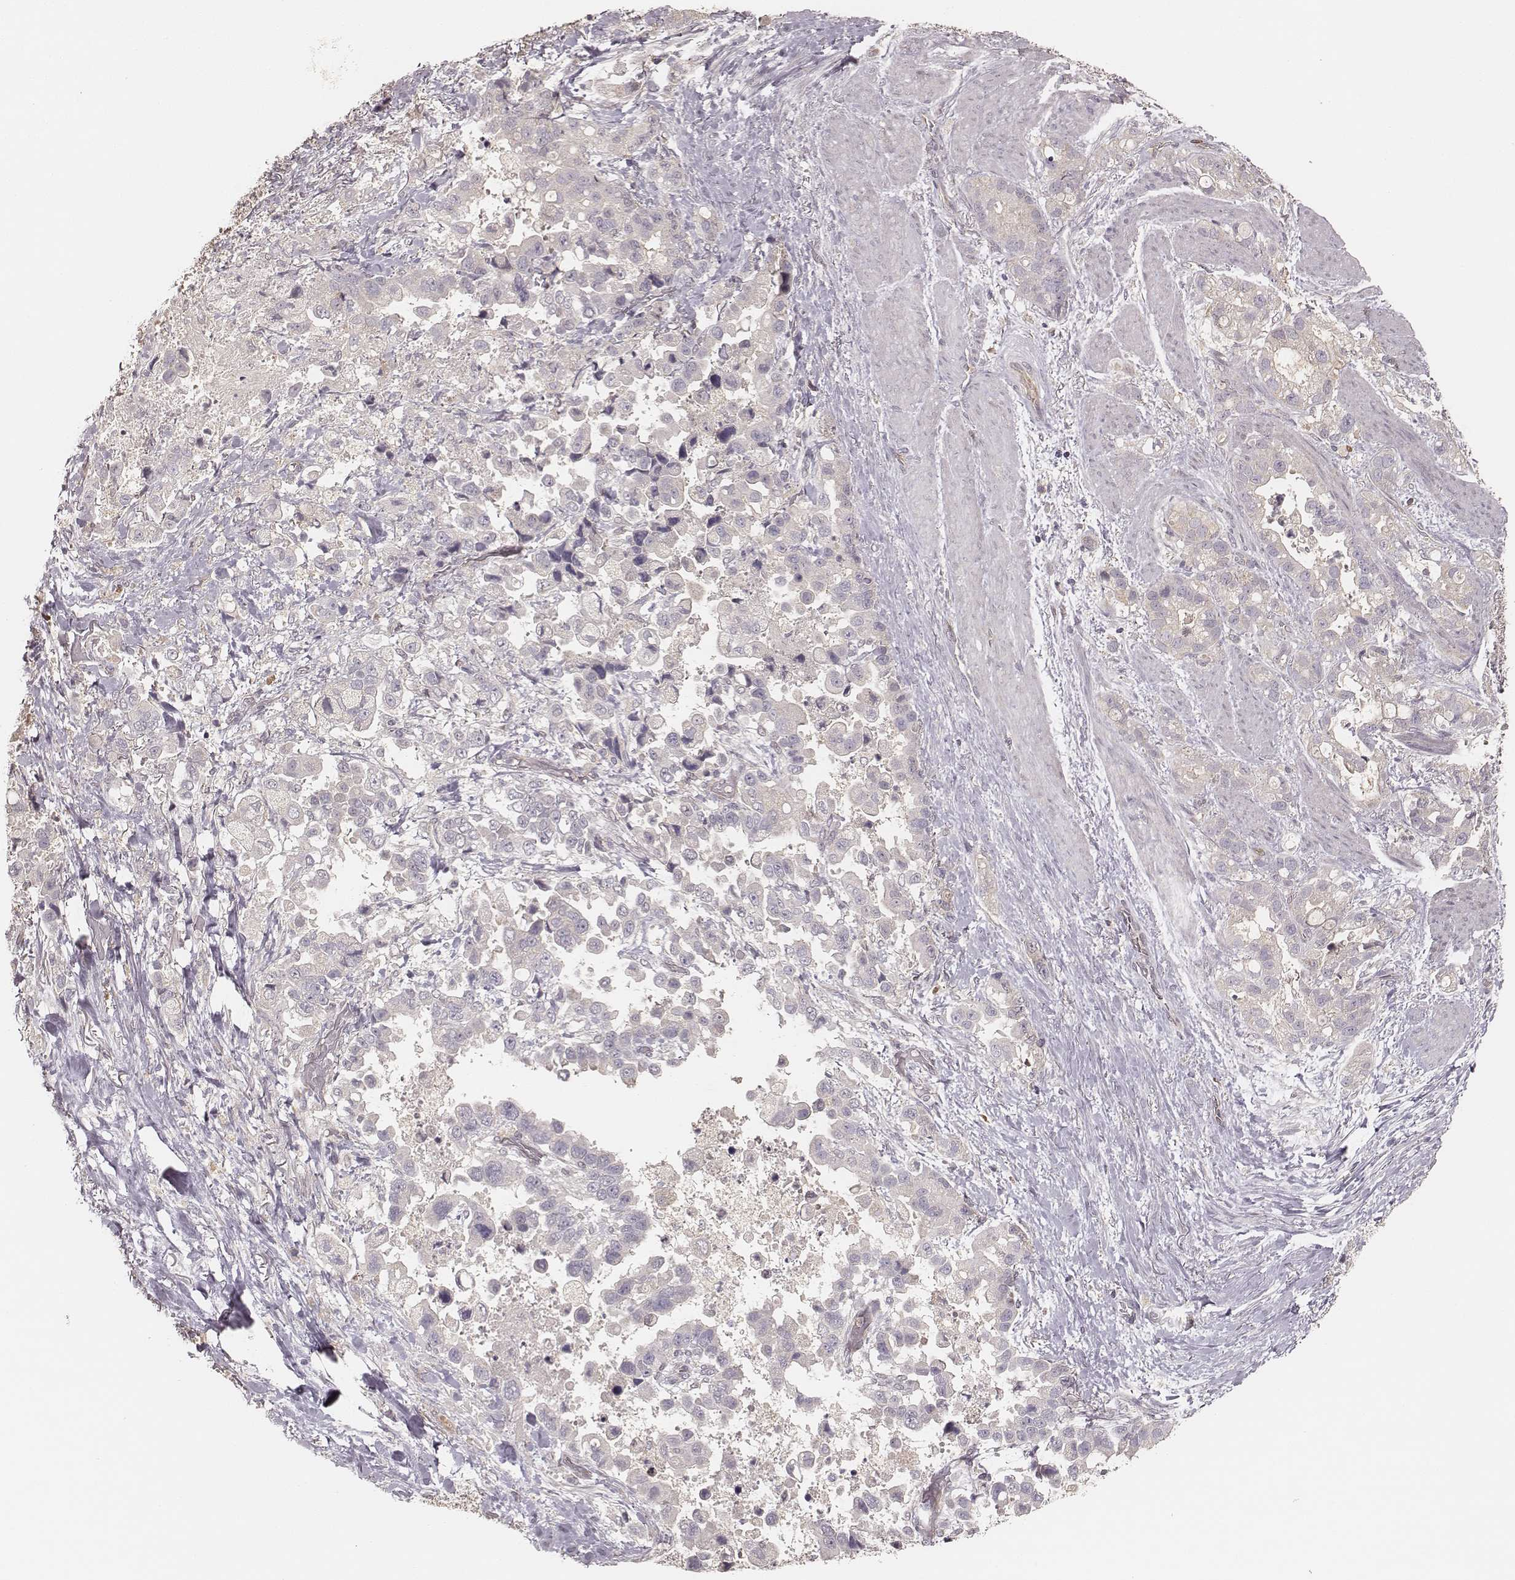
{"staining": {"intensity": "negative", "quantity": "none", "location": "none"}, "tissue": "stomach cancer", "cell_type": "Tumor cells", "image_type": "cancer", "snomed": [{"axis": "morphology", "description": "Adenocarcinoma, NOS"}, {"axis": "topography", "description": "Stomach"}], "caption": "Micrograph shows no protein positivity in tumor cells of stomach cancer tissue.", "gene": "CARS1", "patient": {"sex": "male", "age": 59}}